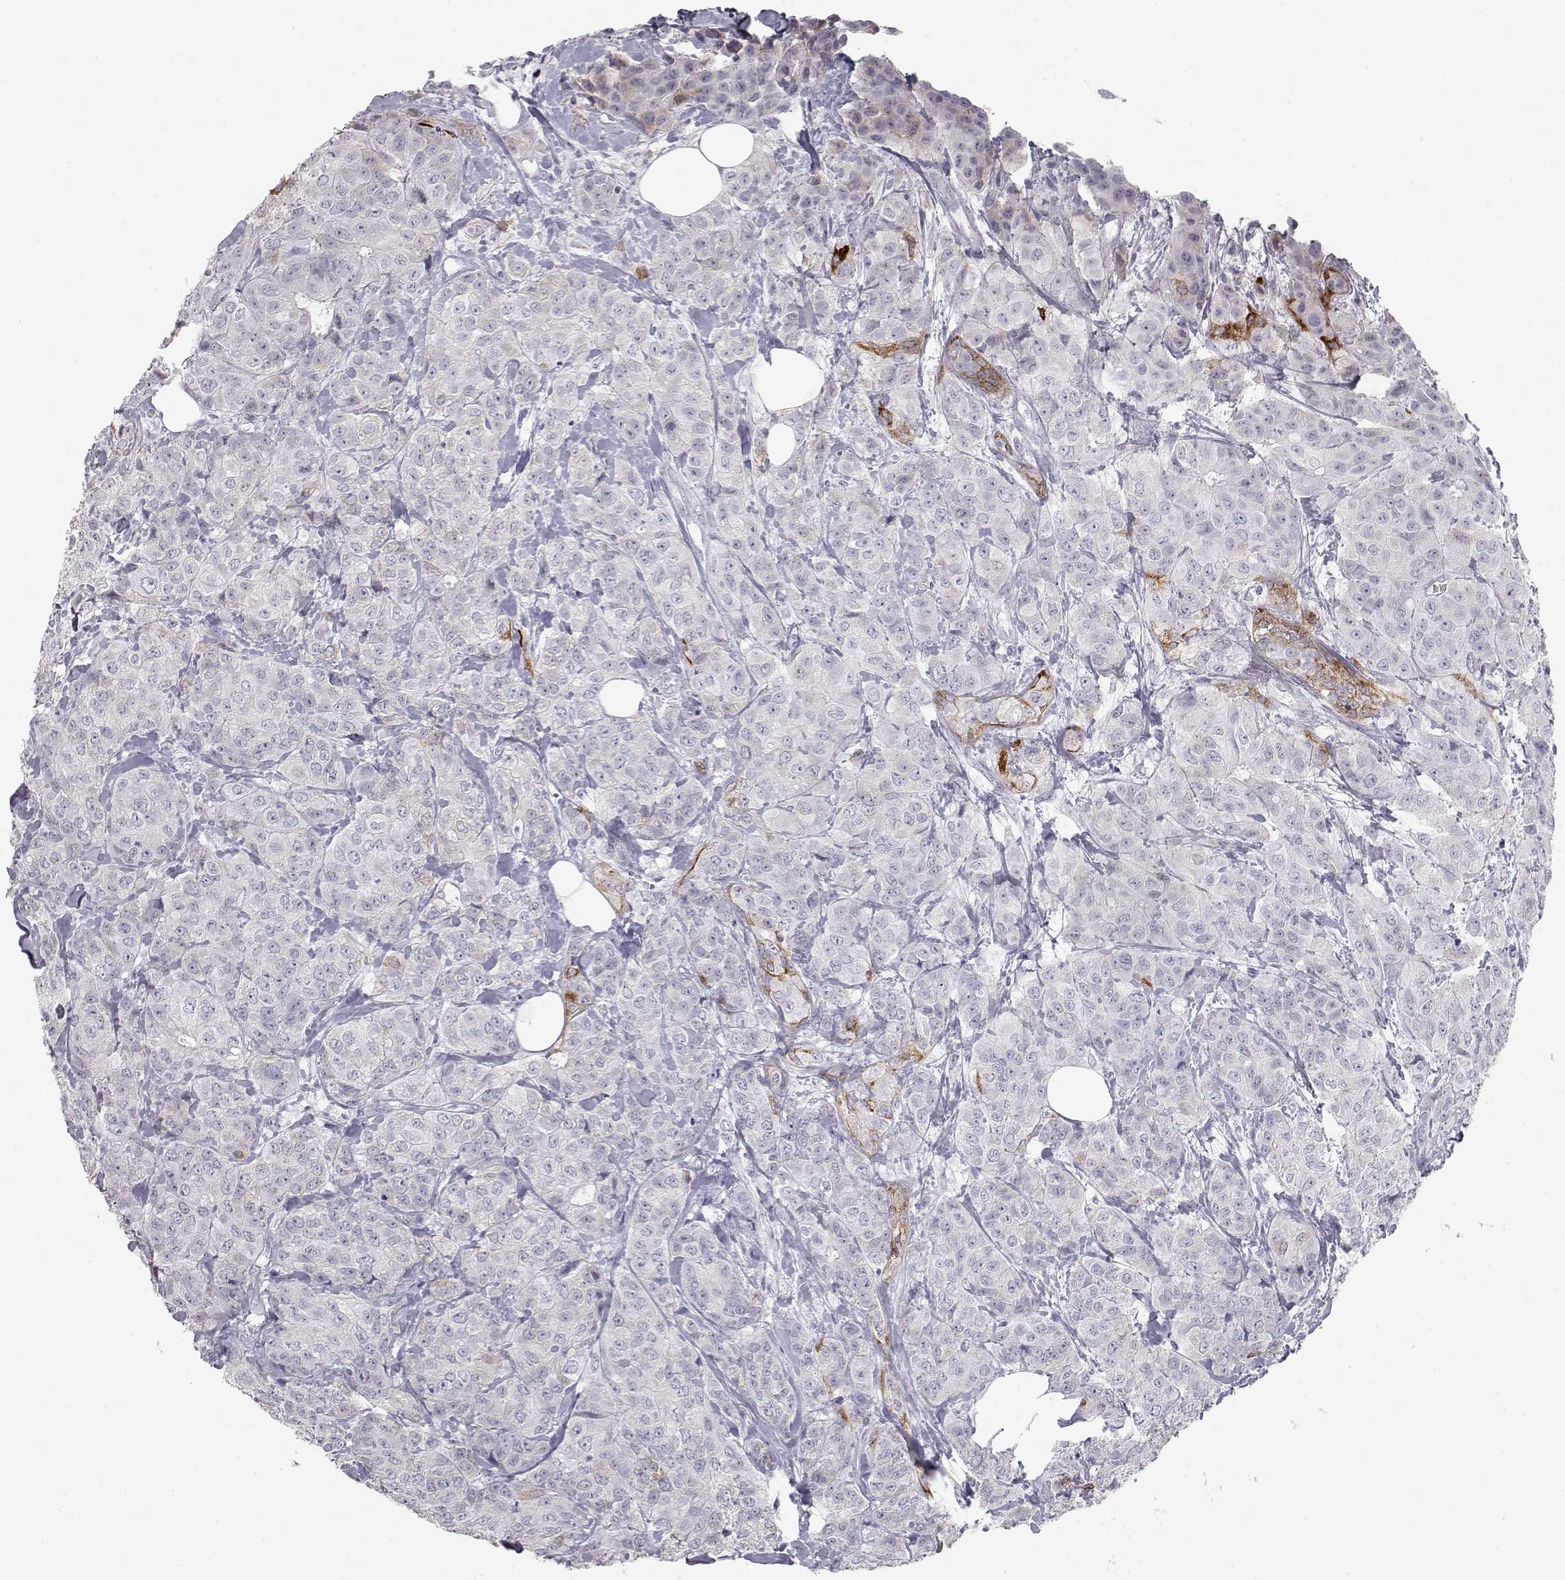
{"staining": {"intensity": "strong", "quantity": "<25%", "location": "cytoplasmic/membranous"}, "tissue": "breast cancer", "cell_type": "Tumor cells", "image_type": "cancer", "snomed": [{"axis": "morphology", "description": "Duct carcinoma"}, {"axis": "topography", "description": "Breast"}], "caption": "A brown stain shows strong cytoplasmic/membranous positivity of a protein in human invasive ductal carcinoma (breast) tumor cells.", "gene": "LAMB3", "patient": {"sex": "female", "age": 43}}